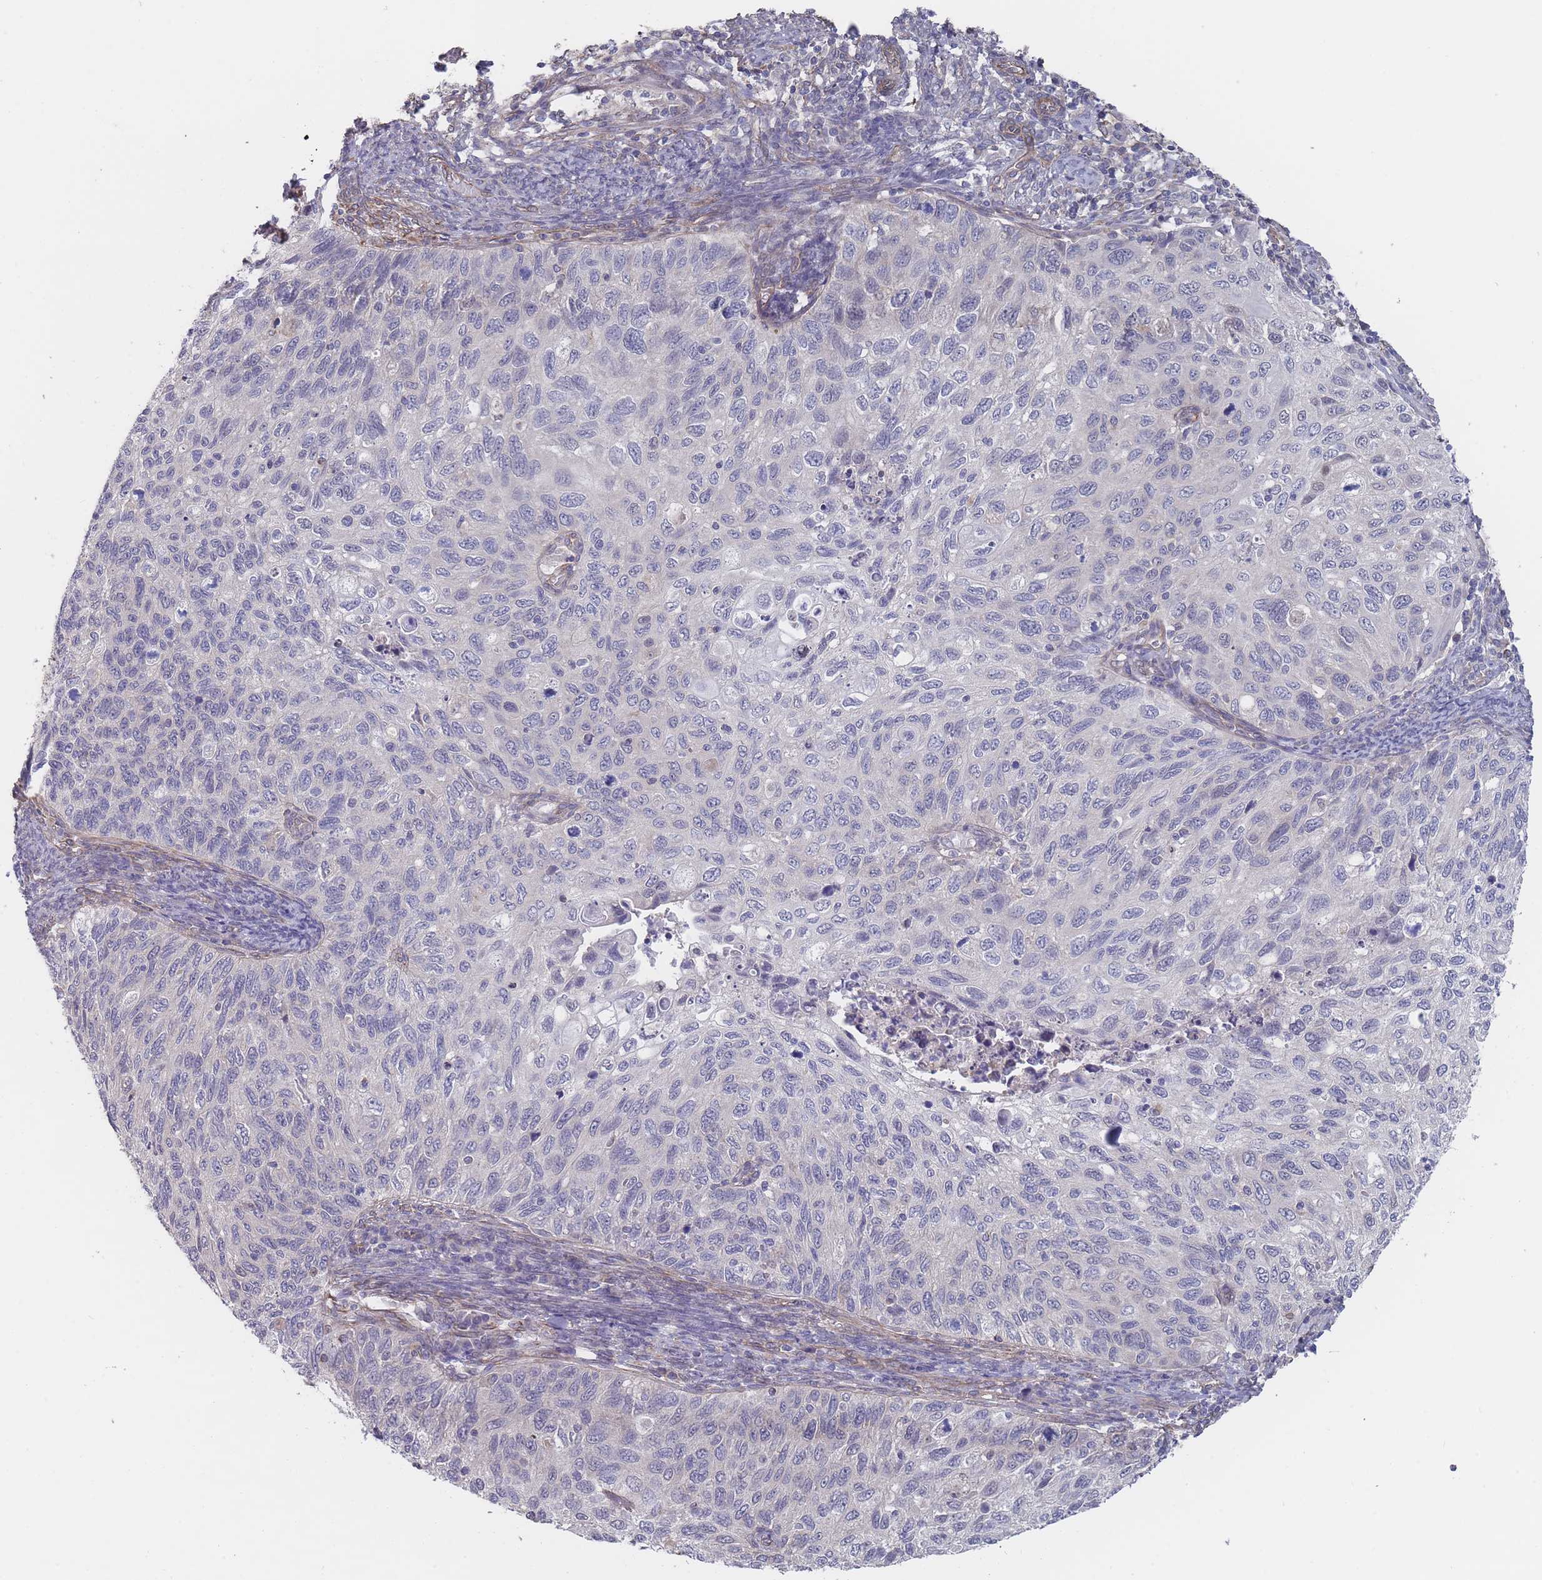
{"staining": {"intensity": "negative", "quantity": "none", "location": "none"}, "tissue": "cervical cancer", "cell_type": "Tumor cells", "image_type": "cancer", "snomed": [{"axis": "morphology", "description": "Squamous cell carcinoma, NOS"}, {"axis": "topography", "description": "Cervix"}], "caption": "This is an IHC micrograph of human cervical cancer (squamous cell carcinoma). There is no expression in tumor cells.", "gene": "SLC1A6", "patient": {"sex": "female", "age": 70}}